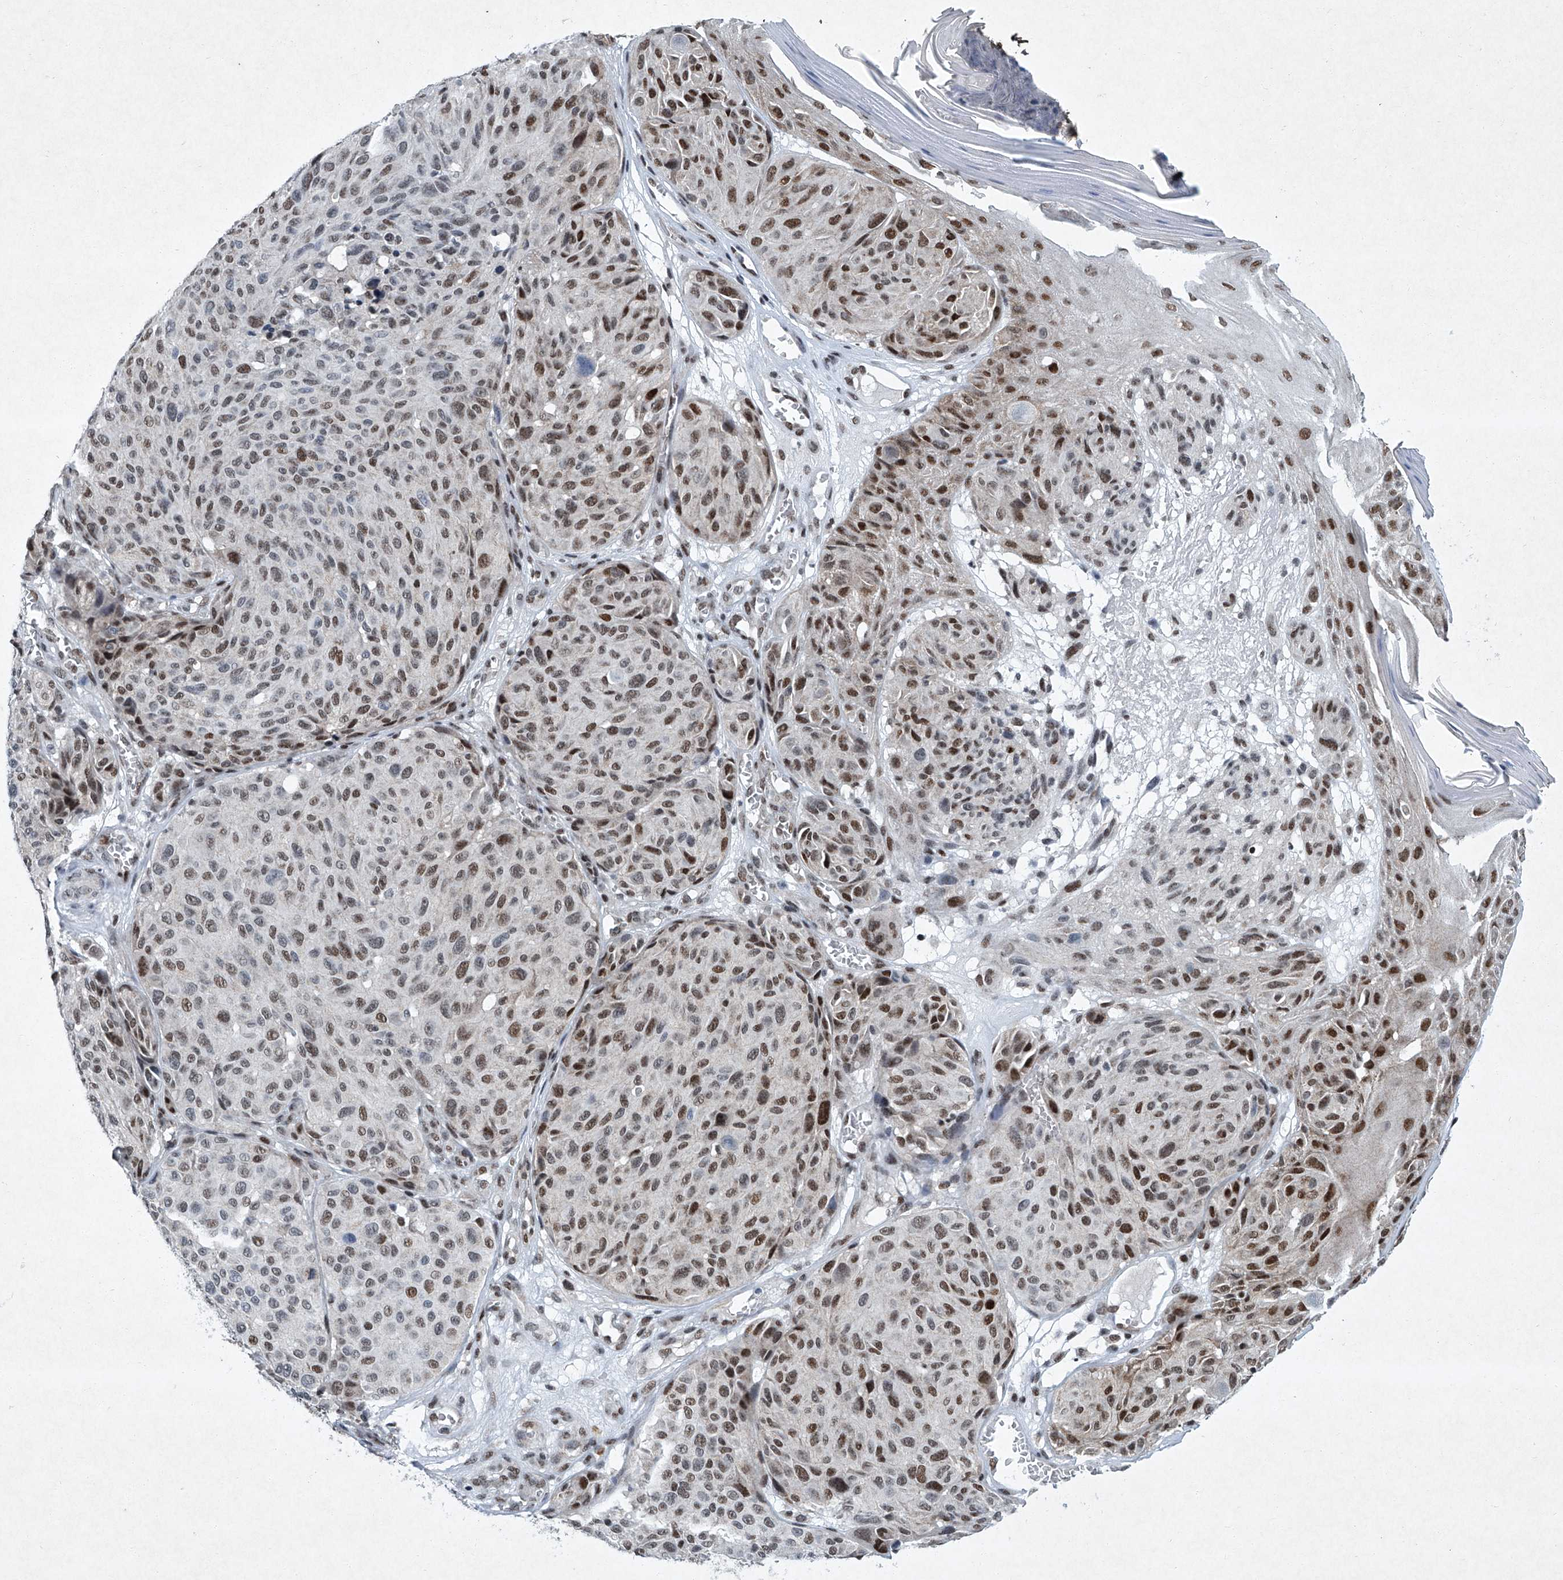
{"staining": {"intensity": "moderate", "quantity": ">75%", "location": "nuclear"}, "tissue": "melanoma", "cell_type": "Tumor cells", "image_type": "cancer", "snomed": [{"axis": "morphology", "description": "Malignant melanoma, NOS"}, {"axis": "topography", "description": "Skin"}], "caption": "Immunohistochemistry (DAB) staining of human melanoma shows moderate nuclear protein expression in about >75% of tumor cells. (Stains: DAB in brown, nuclei in blue, Microscopy: brightfield microscopy at high magnification).", "gene": "TFDP1", "patient": {"sex": "male", "age": 83}}